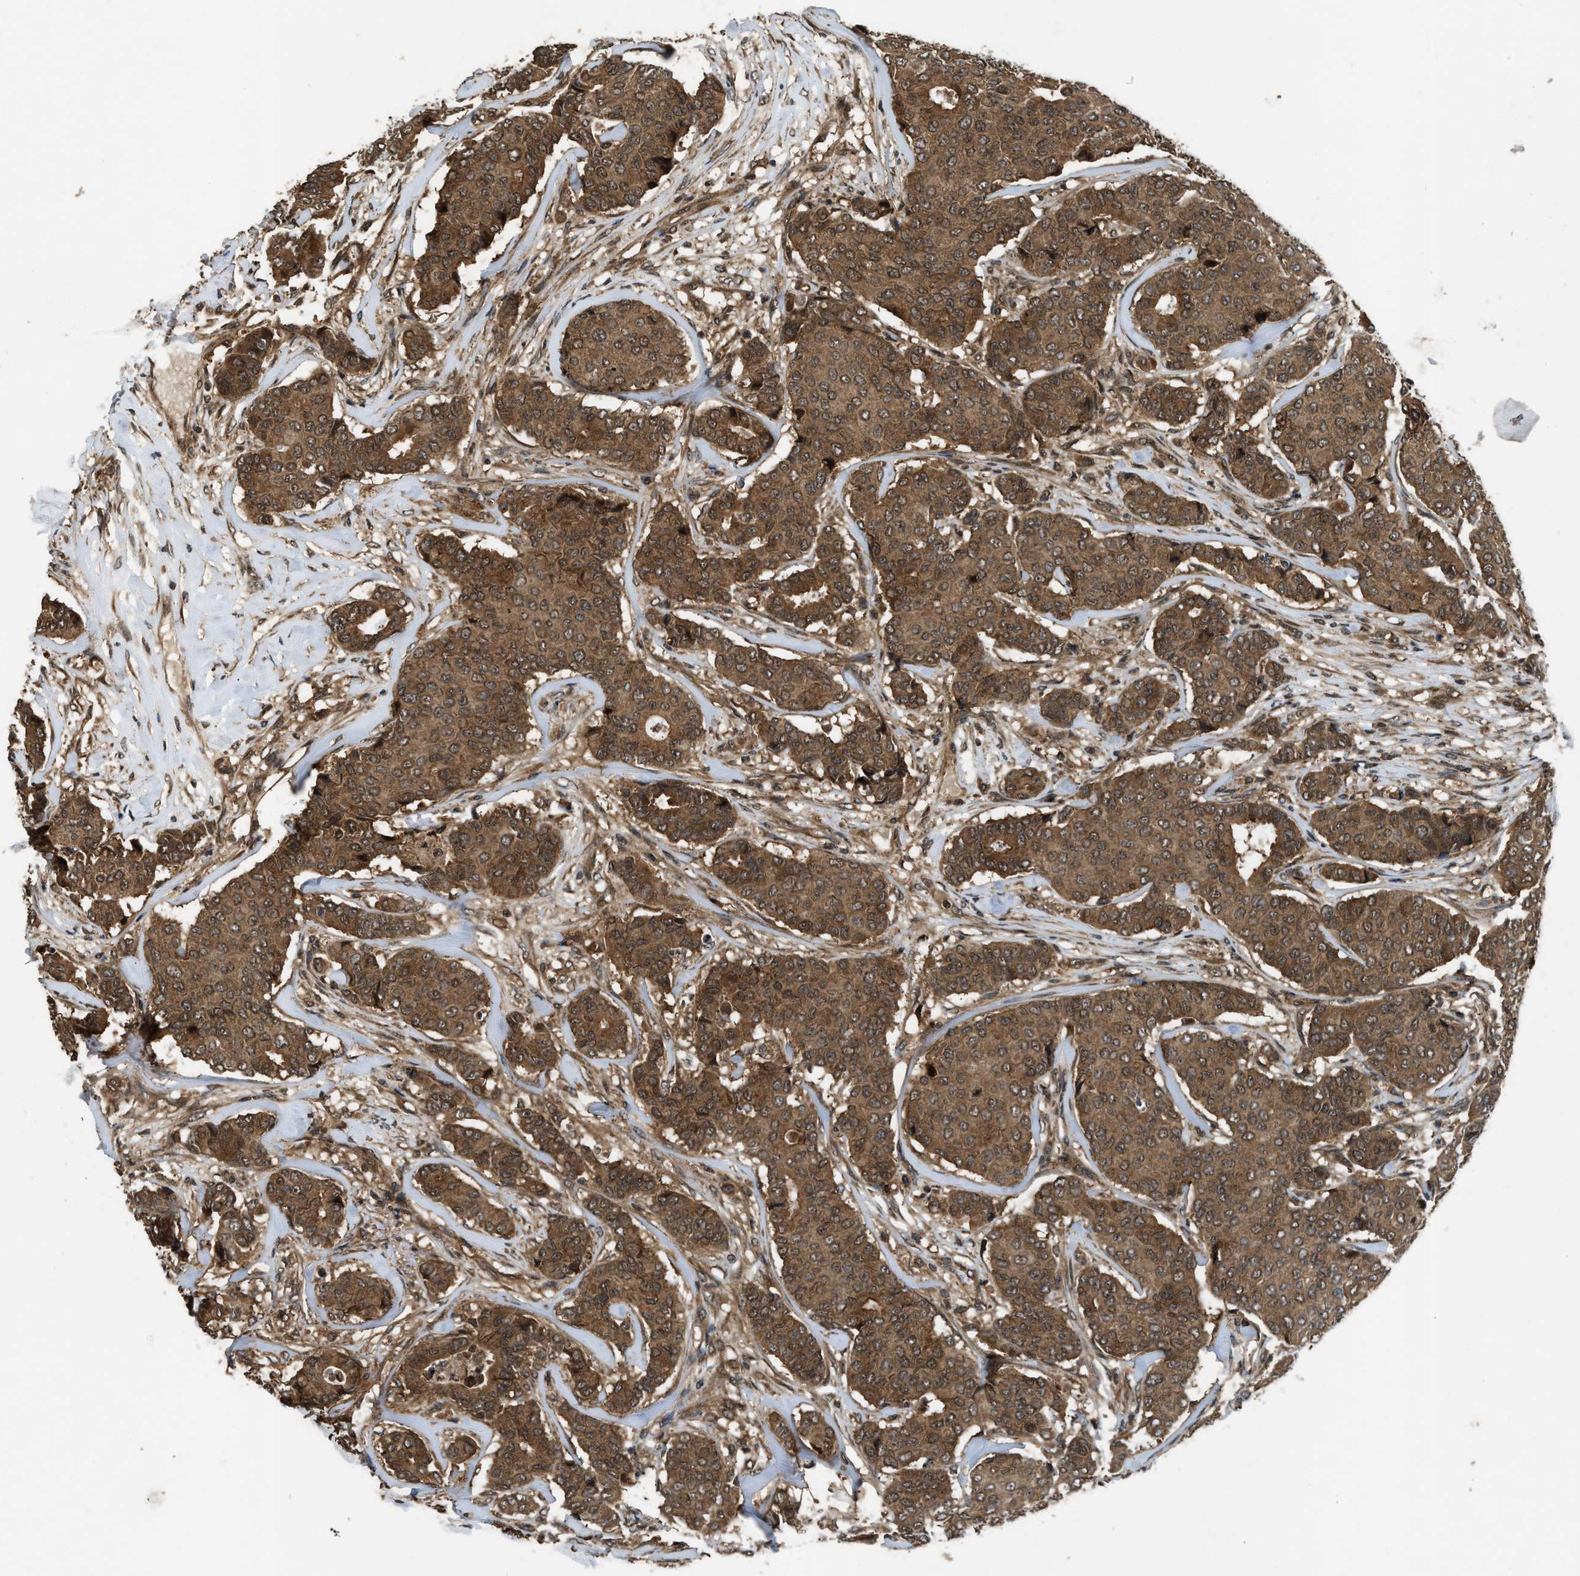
{"staining": {"intensity": "moderate", "quantity": ">75%", "location": "cytoplasmic/membranous"}, "tissue": "breast cancer", "cell_type": "Tumor cells", "image_type": "cancer", "snomed": [{"axis": "morphology", "description": "Duct carcinoma"}, {"axis": "topography", "description": "Breast"}], "caption": "Breast cancer (intraductal carcinoma) stained with DAB (3,3'-diaminobenzidine) immunohistochemistry reveals medium levels of moderate cytoplasmic/membranous expression in approximately >75% of tumor cells.", "gene": "RPS6KB1", "patient": {"sex": "female", "age": 75}}